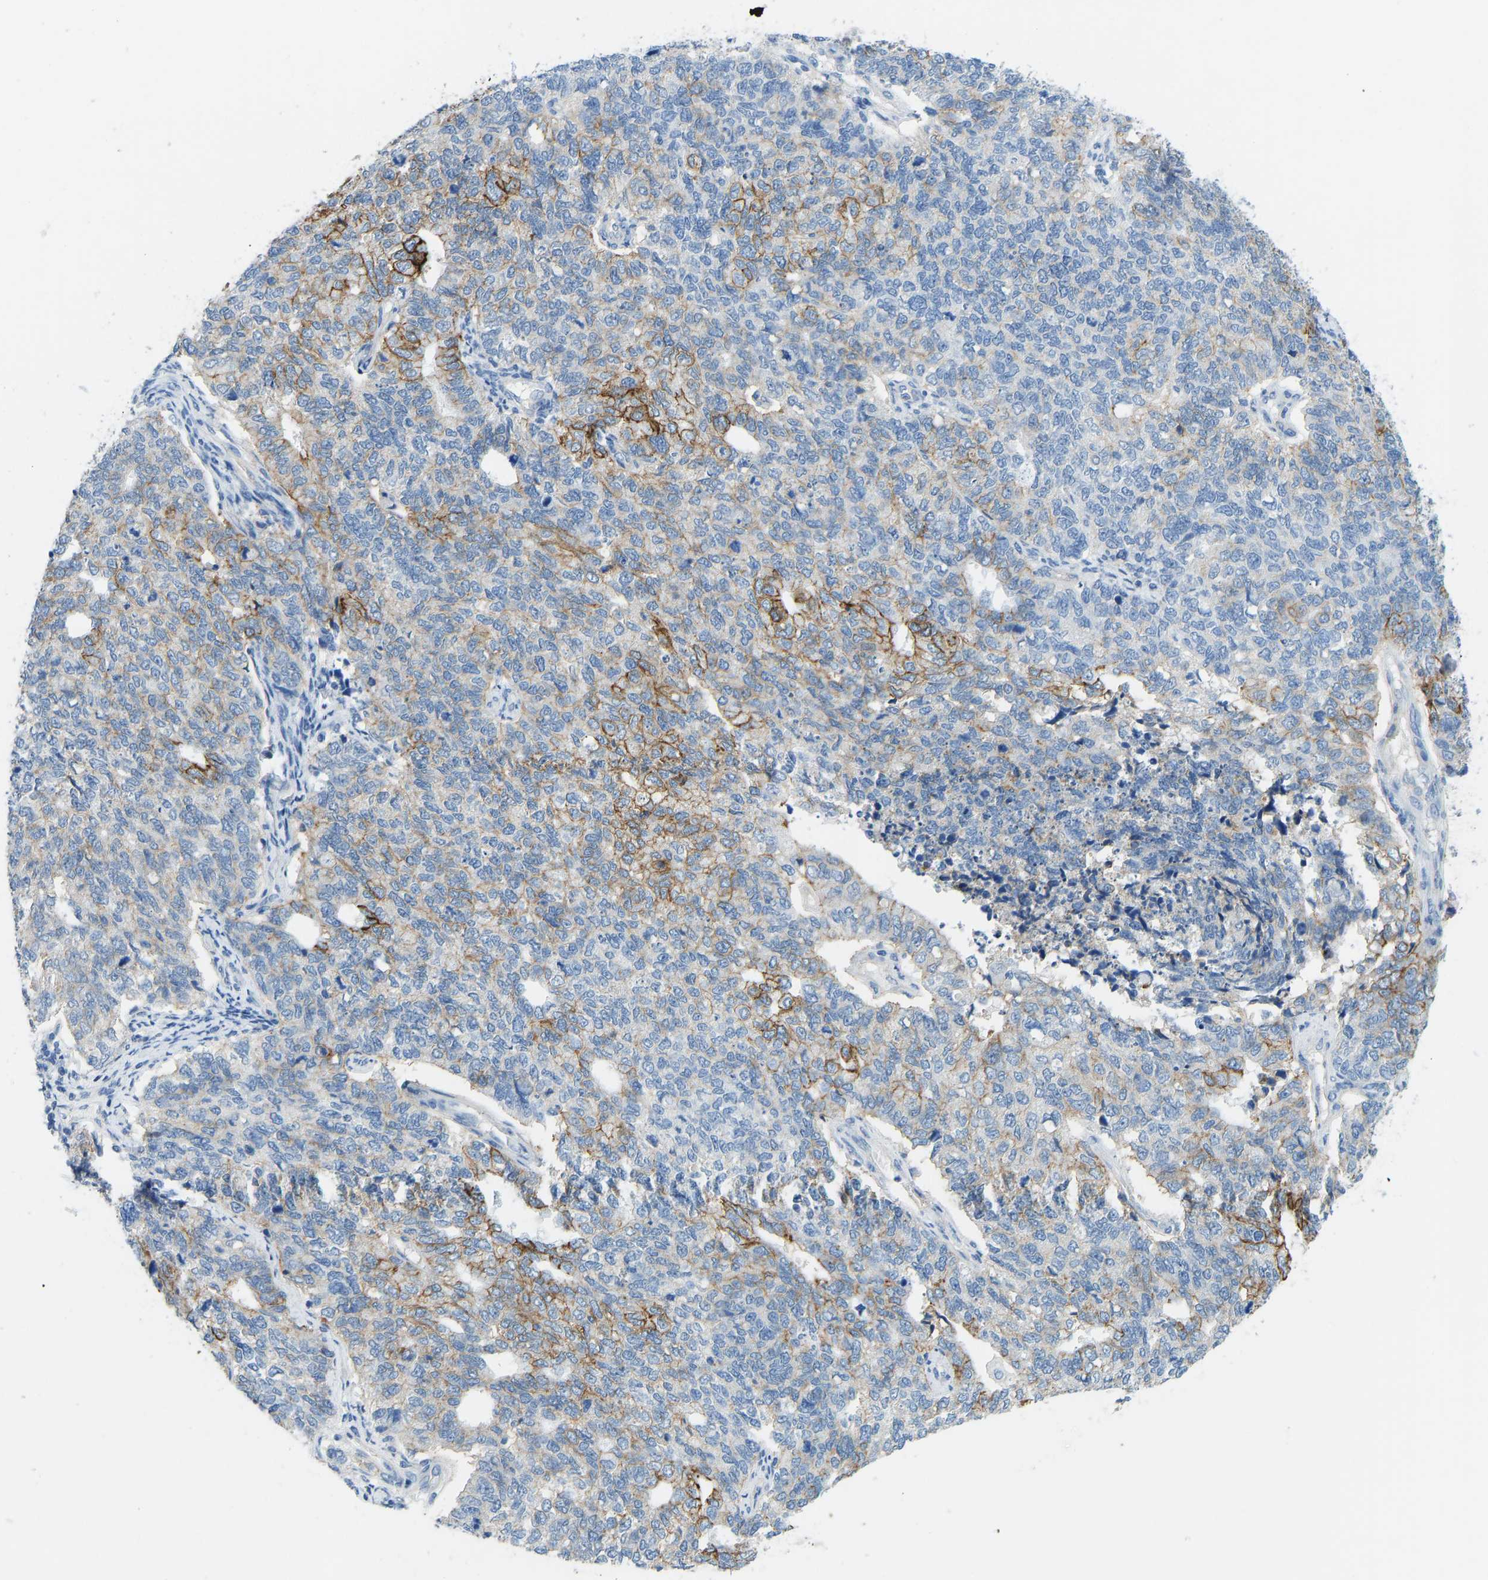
{"staining": {"intensity": "moderate", "quantity": "25%-75%", "location": "cytoplasmic/membranous"}, "tissue": "cervical cancer", "cell_type": "Tumor cells", "image_type": "cancer", "snomed": [{"axis": "morphology", "description": "Squamous cell carcinoma, NOS"}, {"axis": "topography", "description": "Cervix"}], "caption": "About 25%-75% of tumor cells in human cervical cancer show moderate cytoplasmic/membranous protein positivity as visualized by brown immunohistochemical staining.", "gene": "ATP1A1", "patient": {"sex": "female", "age": 63}}